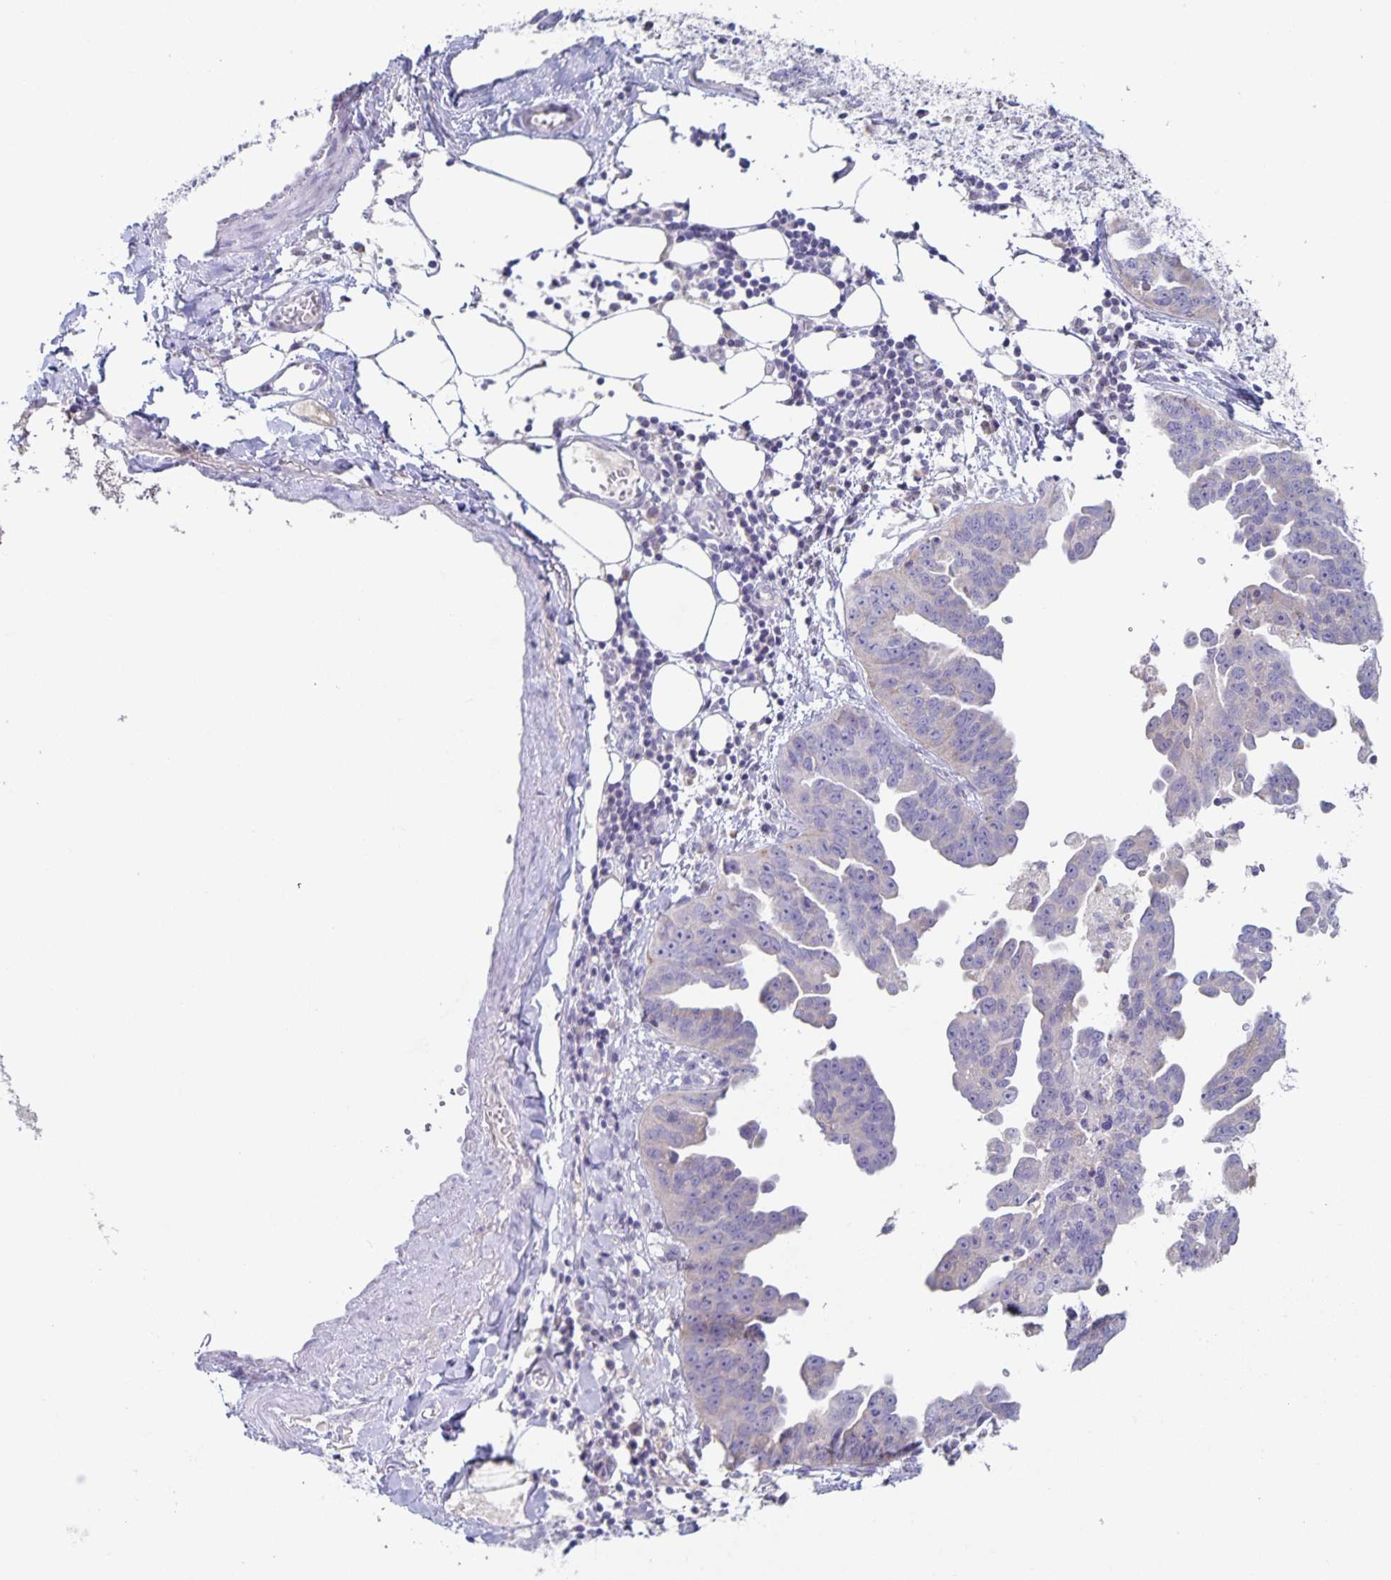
{"staining": {"intensity": "negative", "quantity": "none", "location": "none"}, "tissue": "ovarian cancer", "cell_type": "Tumor cells", "image_type": "cancer", "snomed": [{"axis": "morphology", "description": "Cystadenocarcinoma, serous, NOS"}, {"axis": "topography", "description": "Ovary"}], "caption": "Tumor cells are negative for protein expression in human ovarian serous cystadenocarcinoma. The staining is performed using DAB (3,3'-diaminobenzidine) brown chromogen with nuclei counter-stained in using hematoxylin.", "gene": "RPL36A", "patient": {"sex": "female", "age": 75}}